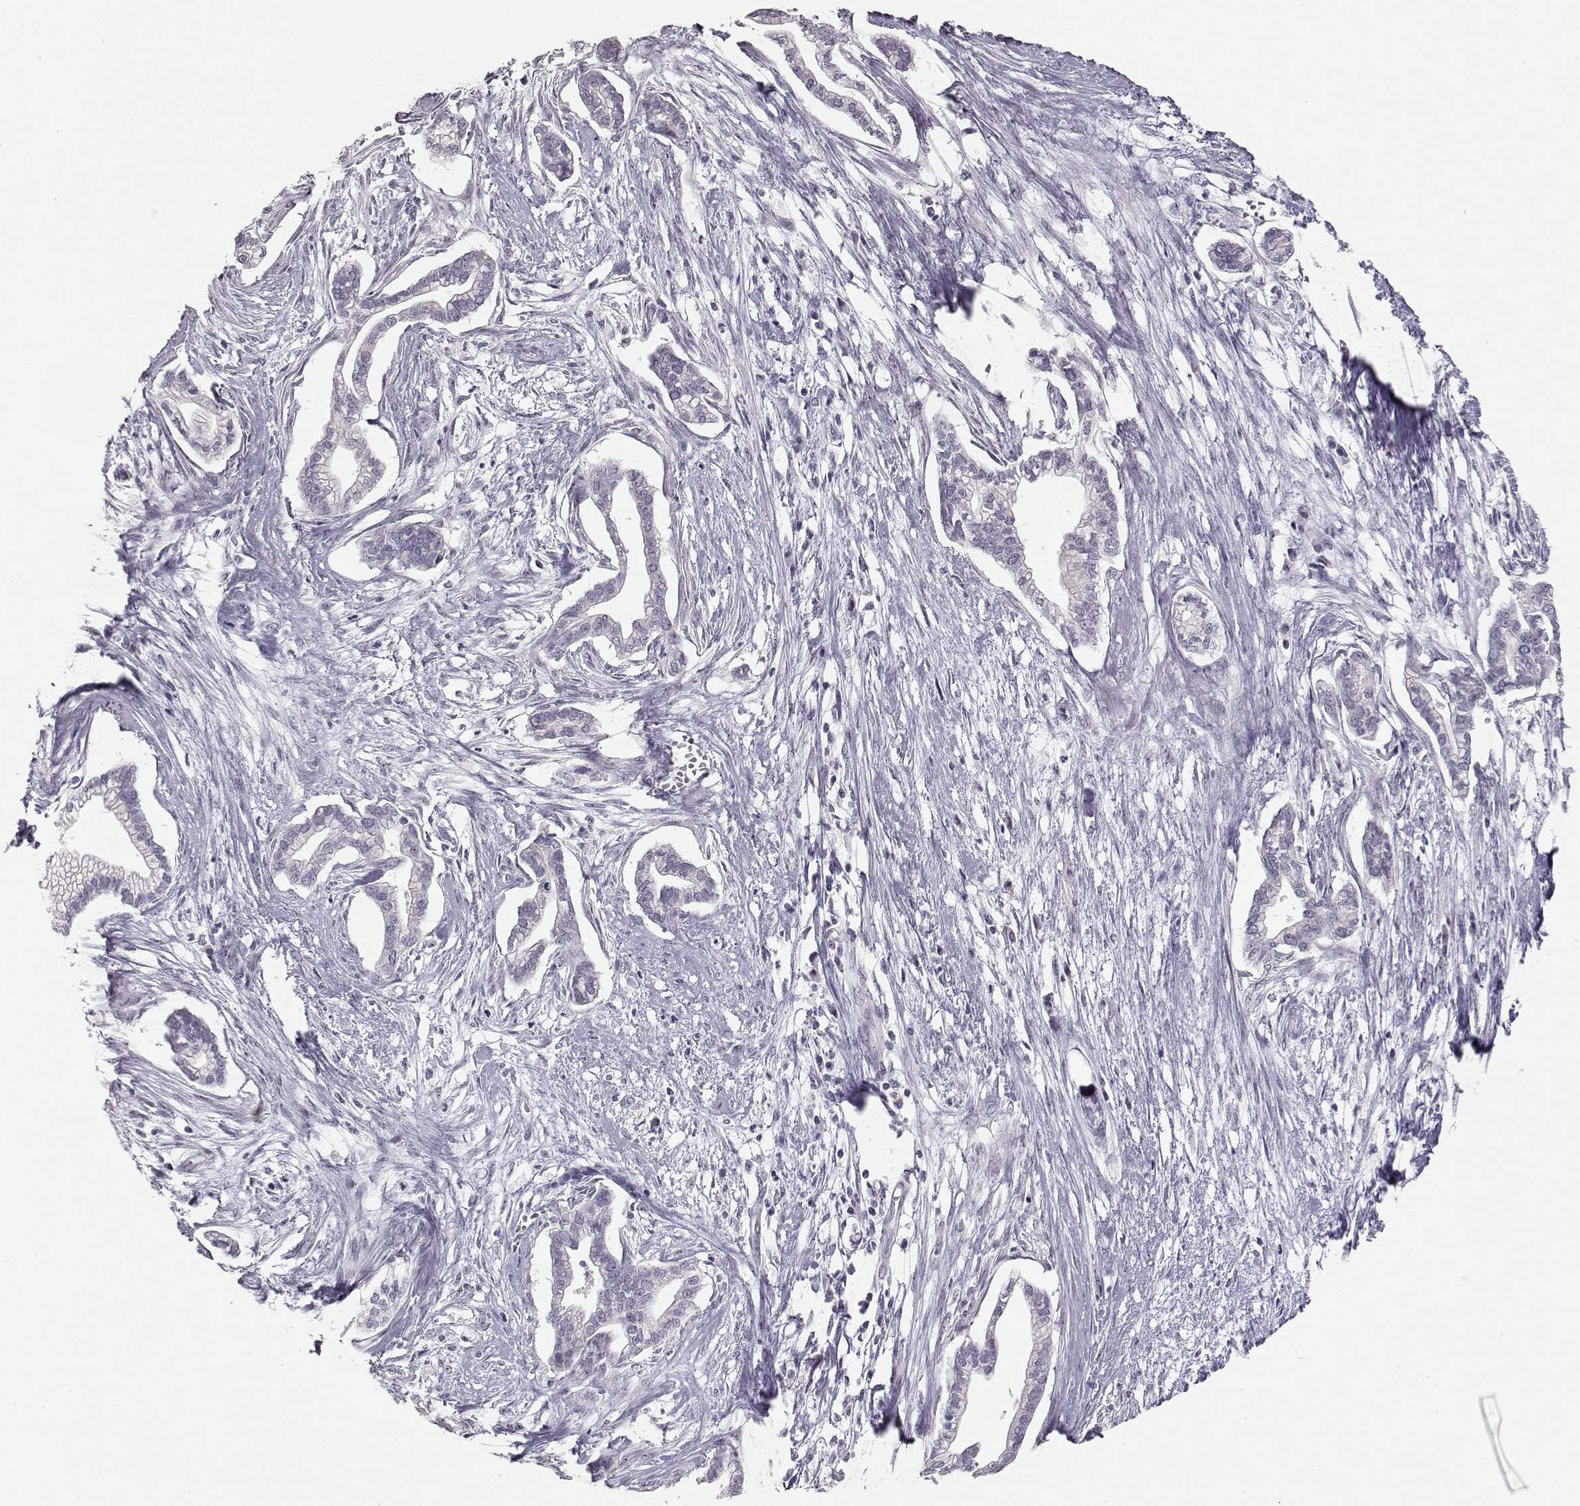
{"staining": {"intensity": "negative", "quantity": "none", "location": "none"}, "tissue": "cervical cancer", "cell_type": "Tumor cells", "image_type": "cancer", "snomed": [{"axis": "morphology", "description": "Adenocarcinoma, NOS"}, {"axis": "topography", "description": "Cervix"}], "caption": "Micrograph shows no protein staining in tumor cells of adenocarcinoma (cervical) tissue. The staining was performed using DAB (3,3'-diaminobenzidine) to visualize the protein expression in brown, while the nuclei were stained in blue with hematoxylin (Magnification: 20x).", "gene": "FAM205A", "patient": {"sex": "female", "age": 62}}